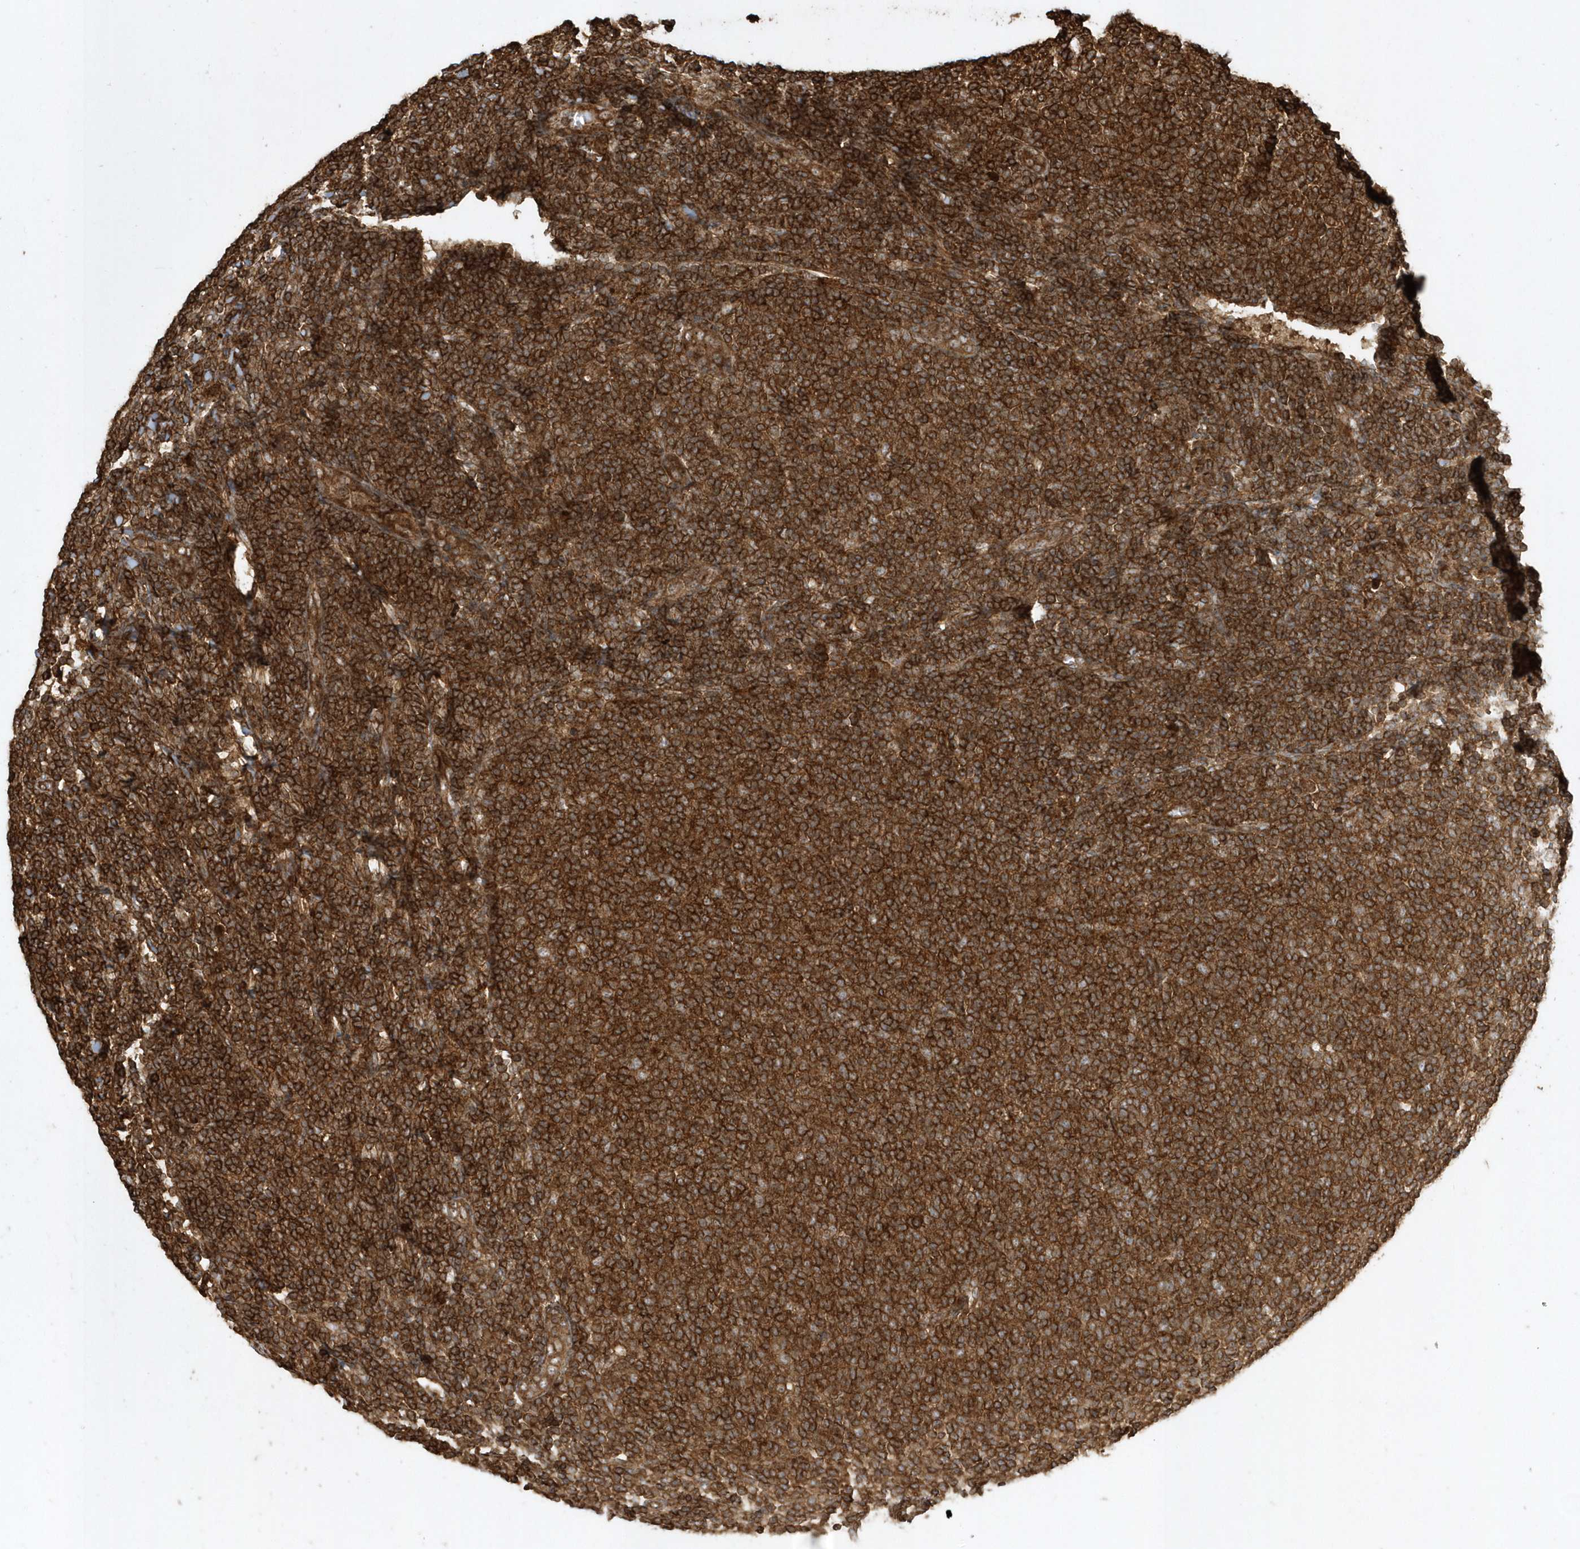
{"staining": {"intensity": "strong", "quantity": ">75%", "location": "cytoplasmic/membranous"}, "tissue": "lymphoma", "cell_type": "Tumor cells", "image_type": "cancer", "snomed": [{"axis": "morphology", "description": "Malignant lymphoma, non-Hodgkin's type, Low grade"}, {"axis": "topography", "description": "Lymph node"}], "caption": "A brown stain shows strong cytoplasmic/membranous expression of a protein in human low-grade malignant lymphoma, non-Hodgkin's type tumor cells.", "gene": "SENP8", "patient": {"sex": "male", "age": 66}}